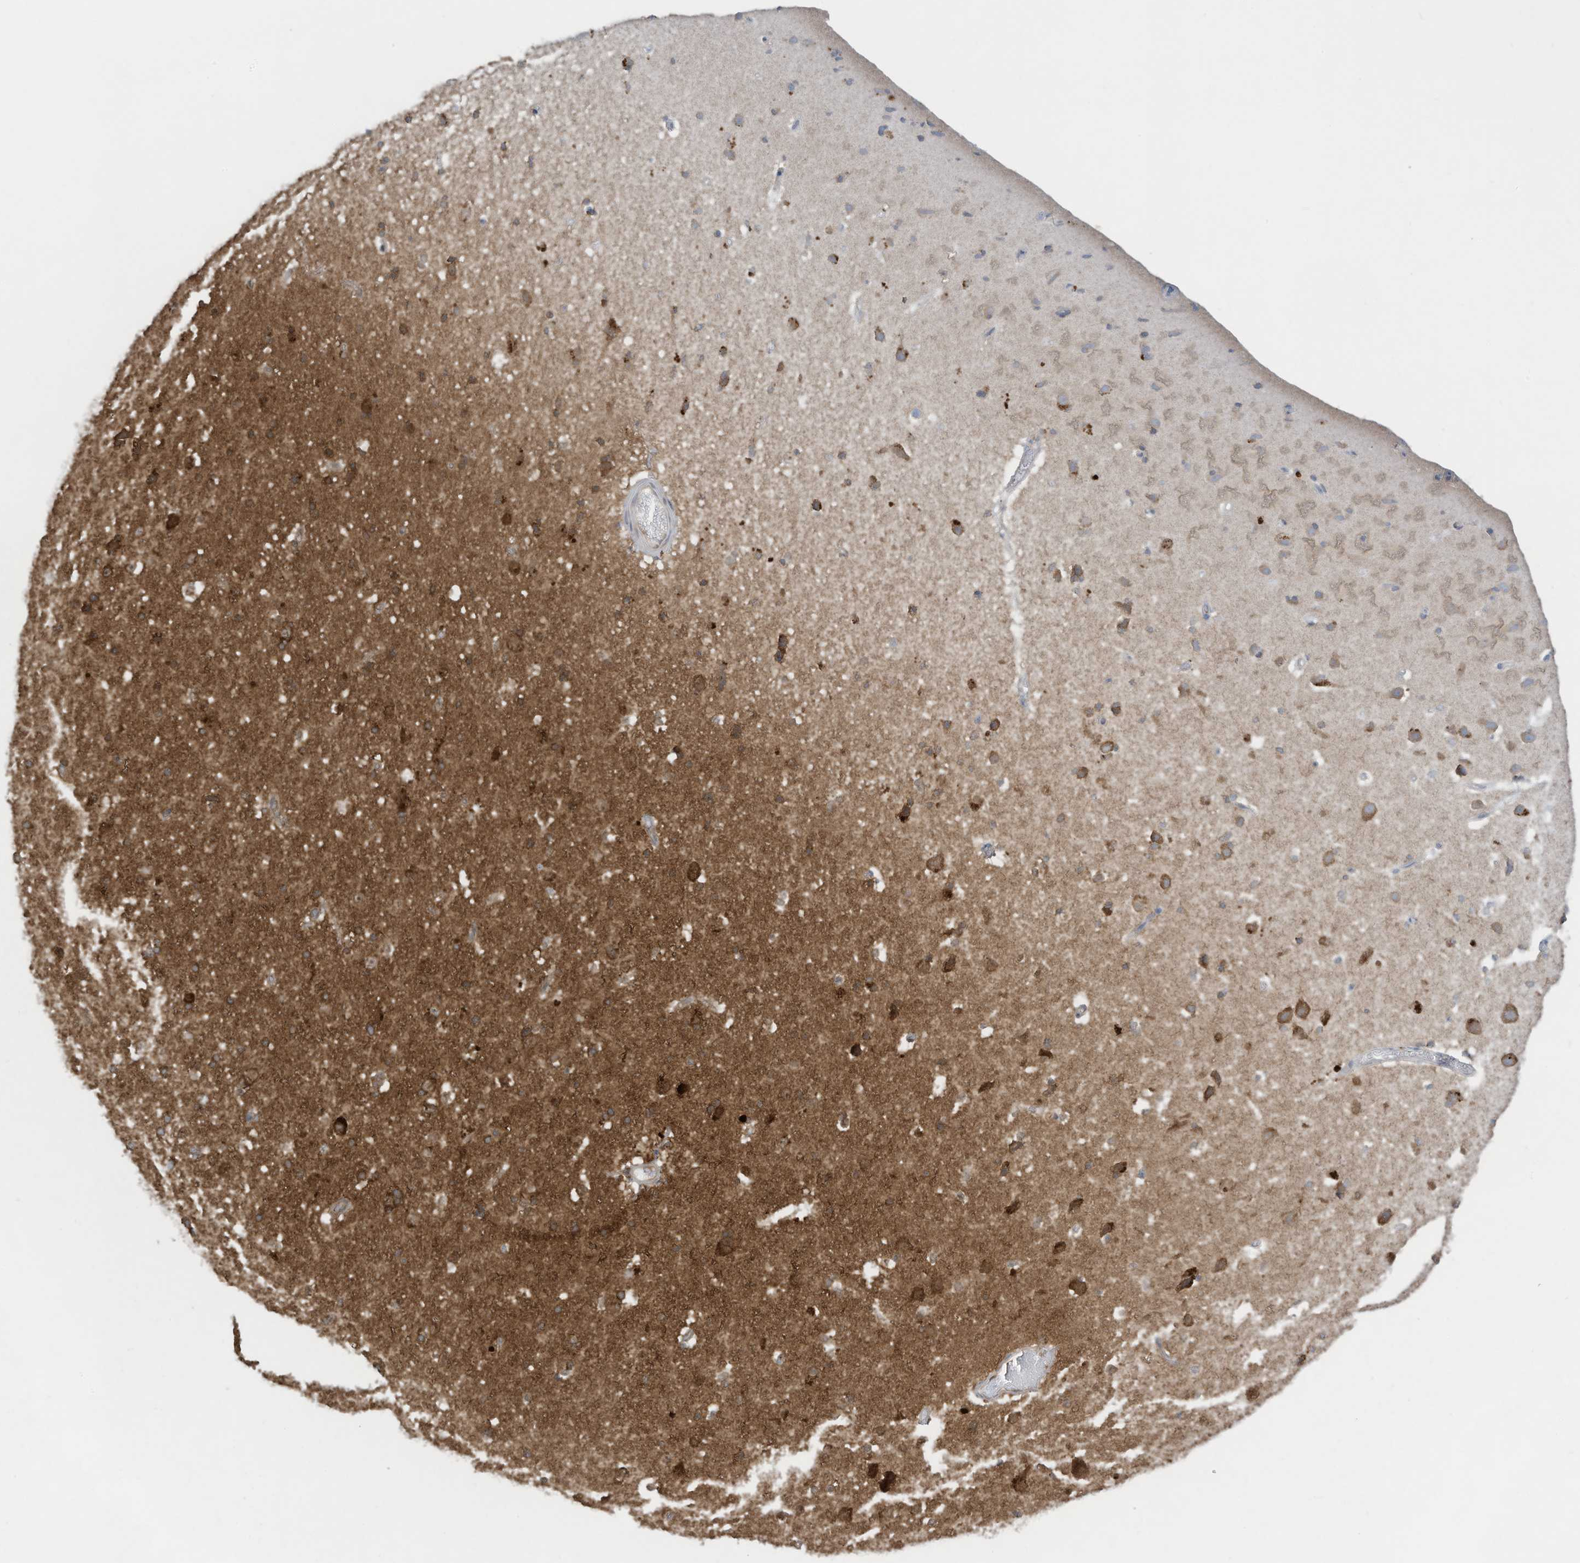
{"staining": {"intensity": "moderate", "quantity": ">75%", "location": "cytoplasmic/membranous"}, "tissue": "cerebral cortex", "cell_type": "Endothelial cells", "image_type": "normal", "snomed": [{"axis": "morphology", "description": "Normal tissue, NOS"}, {"axis": "topography", "description": "Cerebral cortex"}], "caption": "Unremarkable cerebral cortex shows moderate cytoplasmic/membranous positivity in about >75% of endothelial cells, visualized by immunohistochemistry.", "gene": "OLA1", "patient": {"sex": "male", "age": 34}}